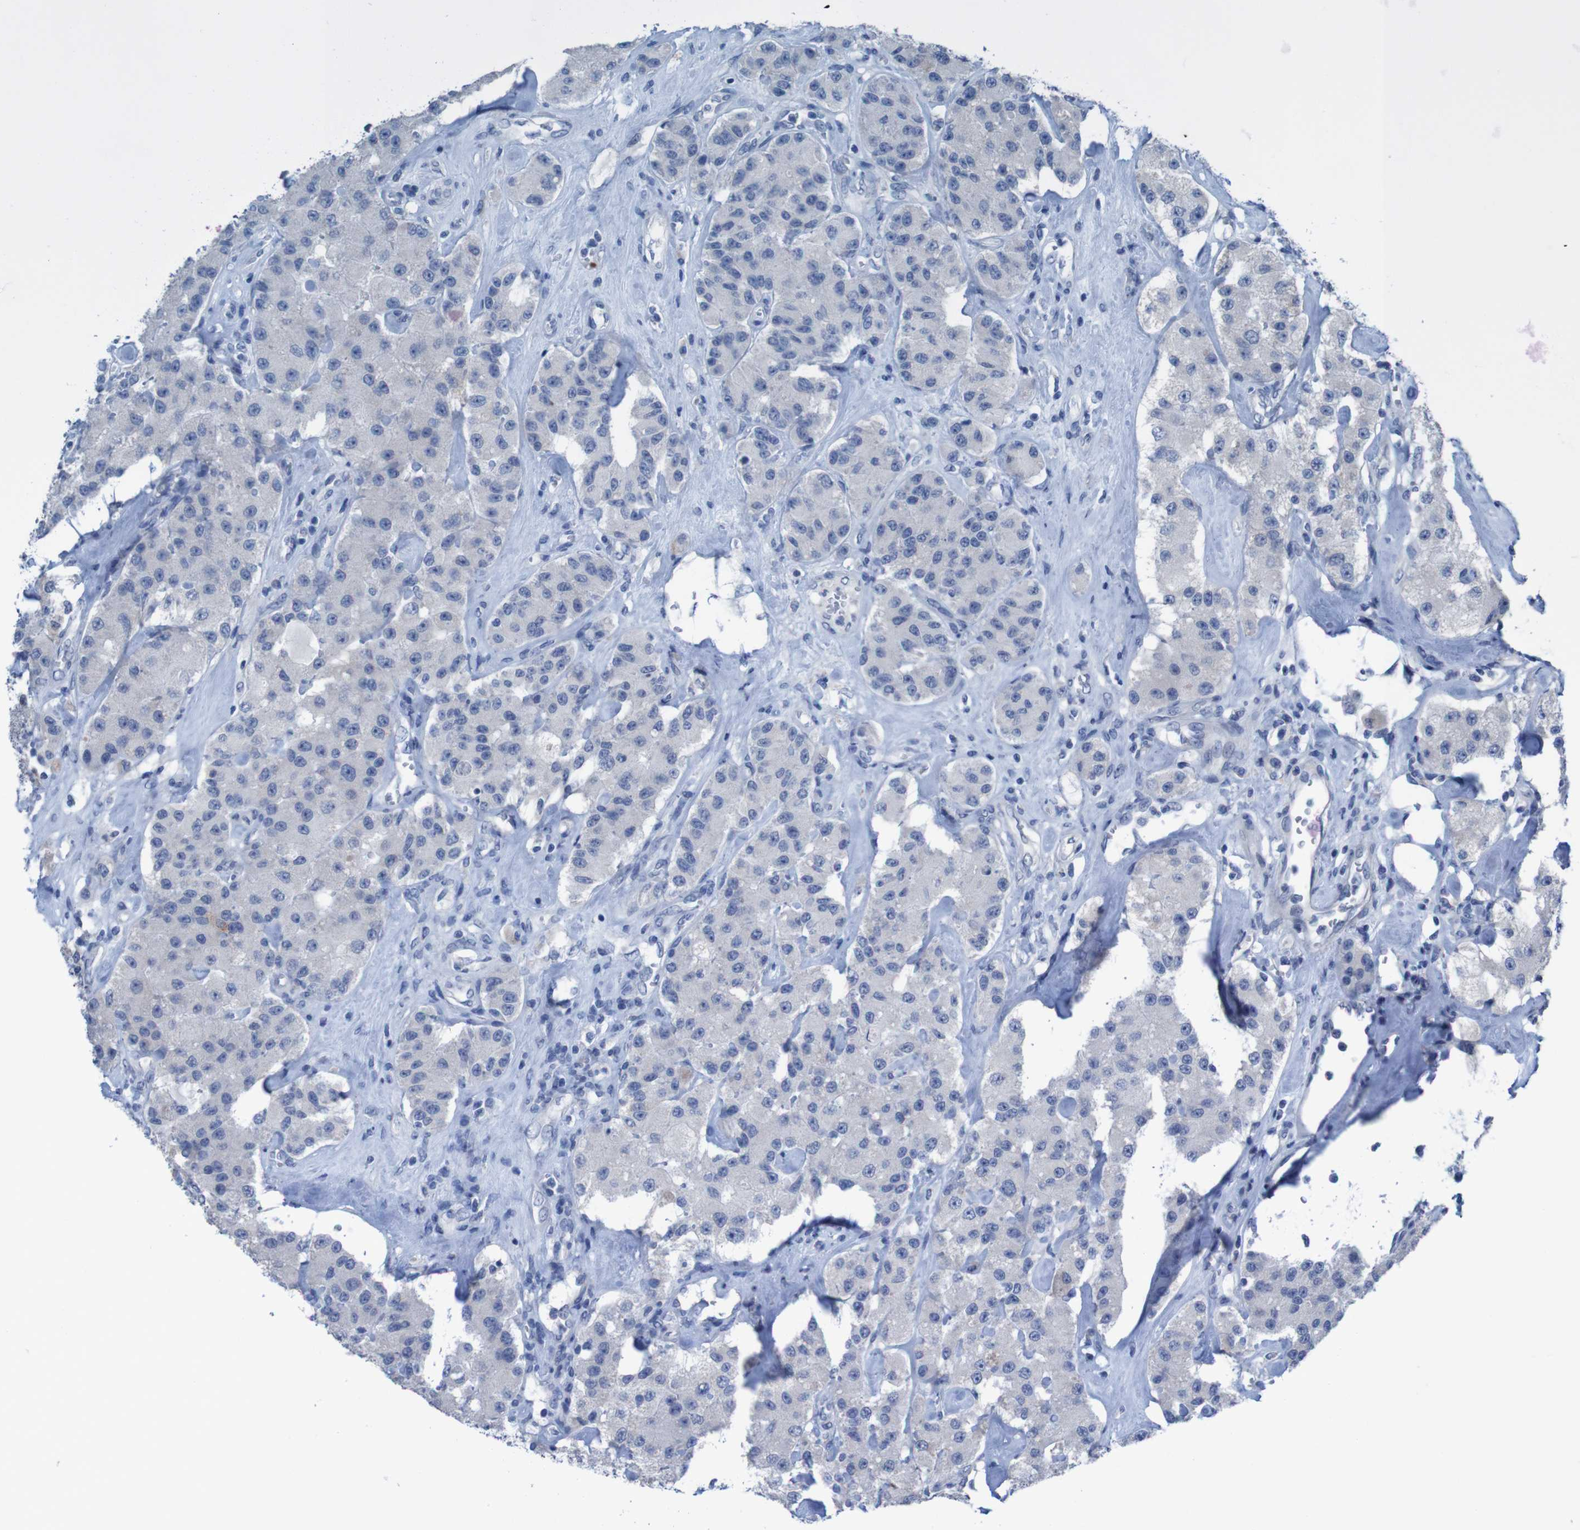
{"staining": {"intensity": "negative", "quantity": "none", "location": "none"}, "tissue": "carcinoid", "cell_type": "Tumor cells", "image_type": "cancer", "snomed": [{"axis": "morphology", "description": "Carcinoid, malignant, NOS"}, {"axis": "topography", "description": "Pancreas"}], "caption": "Carcinoid (malignant) stained for a protein using immunohistochemistry displays no expression tumor cells.", "gene": "CLDN18", "patient": {"sex": "male", "age": 41}}